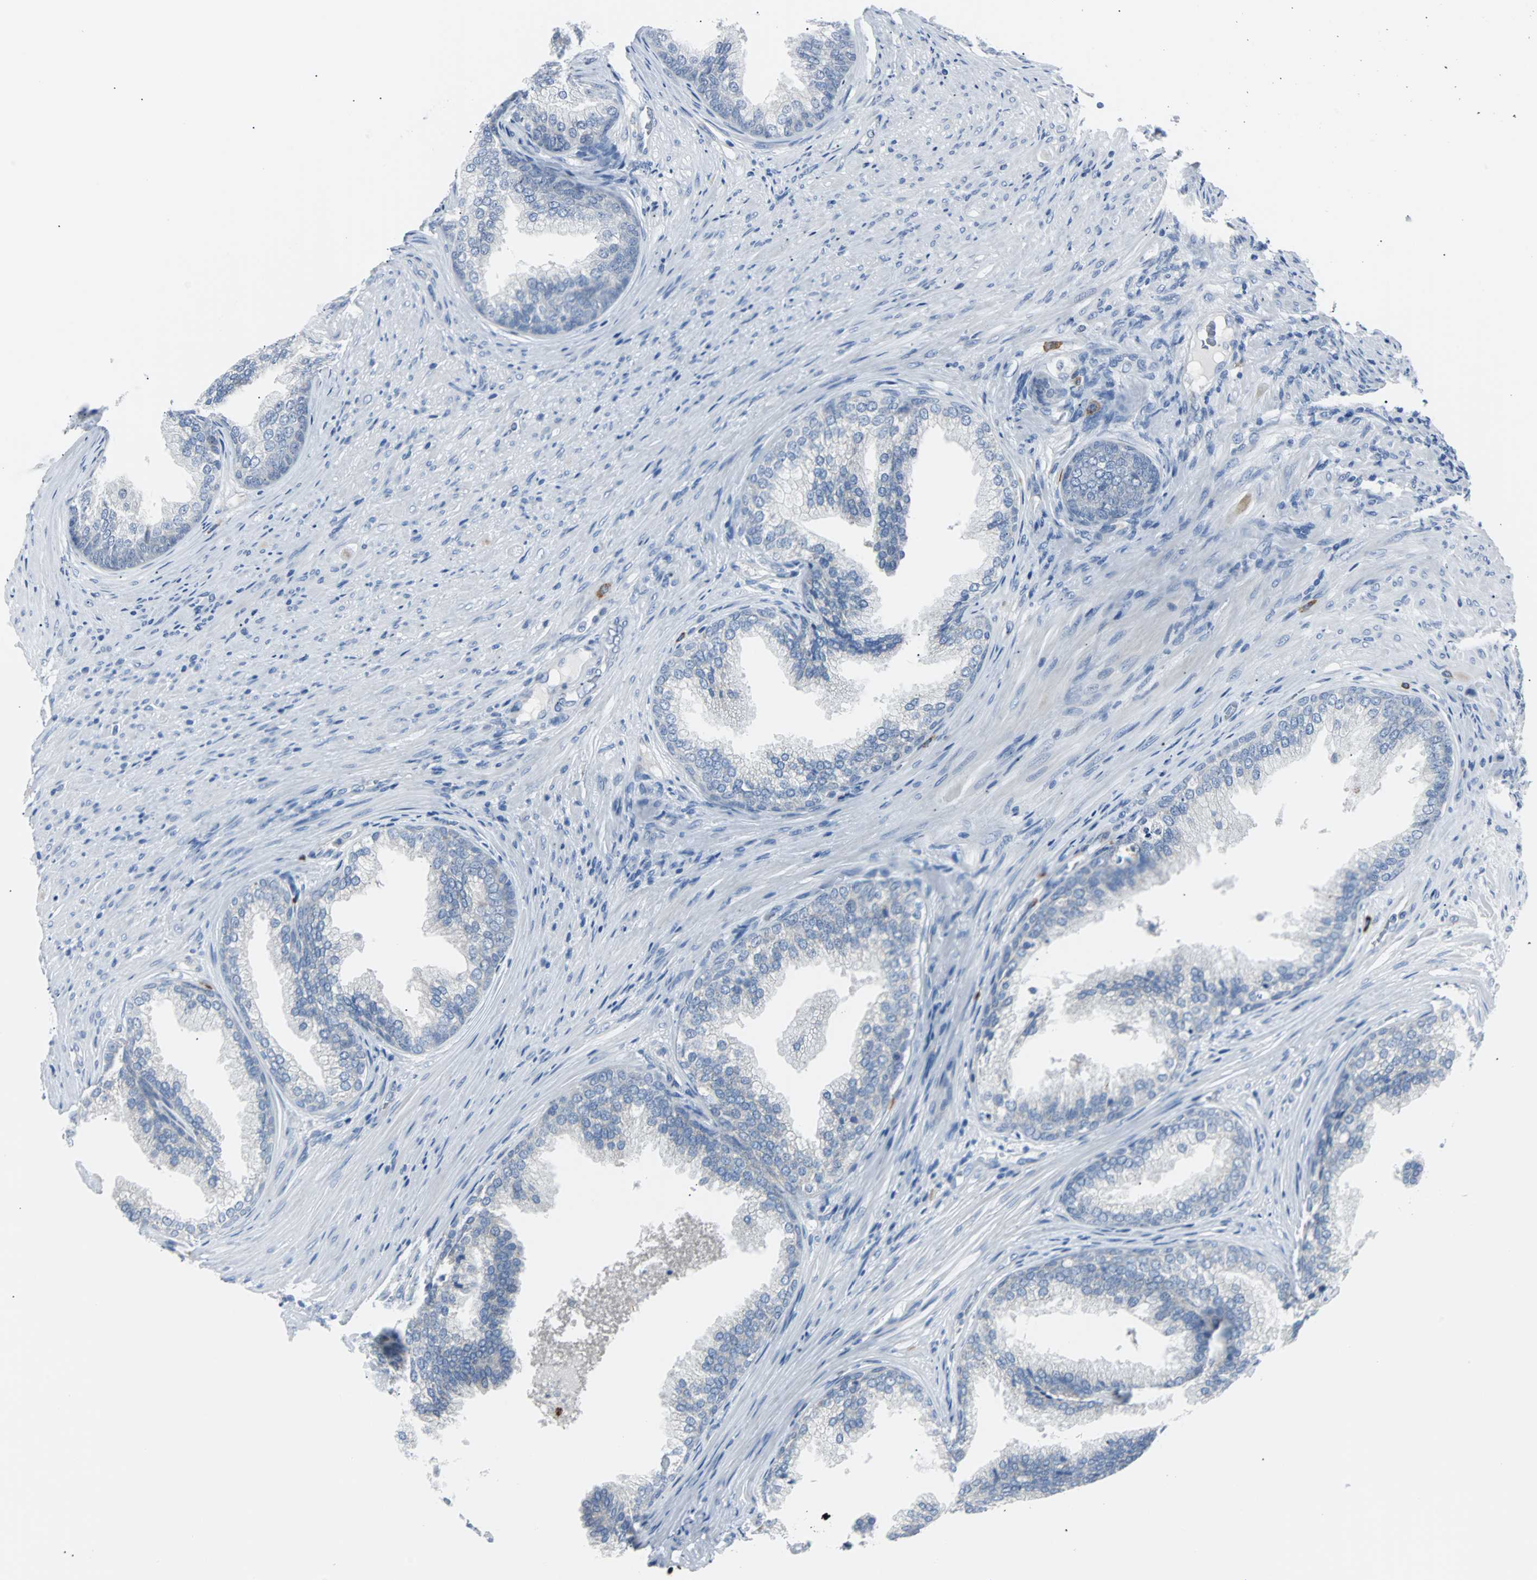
{"staining": {"intensity": "negative", "quantity": "none", "location": "none"}, "tissue": "prostate", "cell_type": "Glandular cells", "image_type": "normal", "snomed": [{"axis": "morphology", "description": "Normal tissue, NOS"}, {"axis": "topography", "description": "Prostate"}], "caption": "IHC micrograph of benign human prostate stained for a protein (brown), which shows no expression in glandular cells. The staining is performed using DAB (3,3'-diaminobenzidine) brown chromogen with nuclei counter-stained in using hematoxylin.", "gene": "RASA1", "patient": {"sex": "male", "age": 76}}